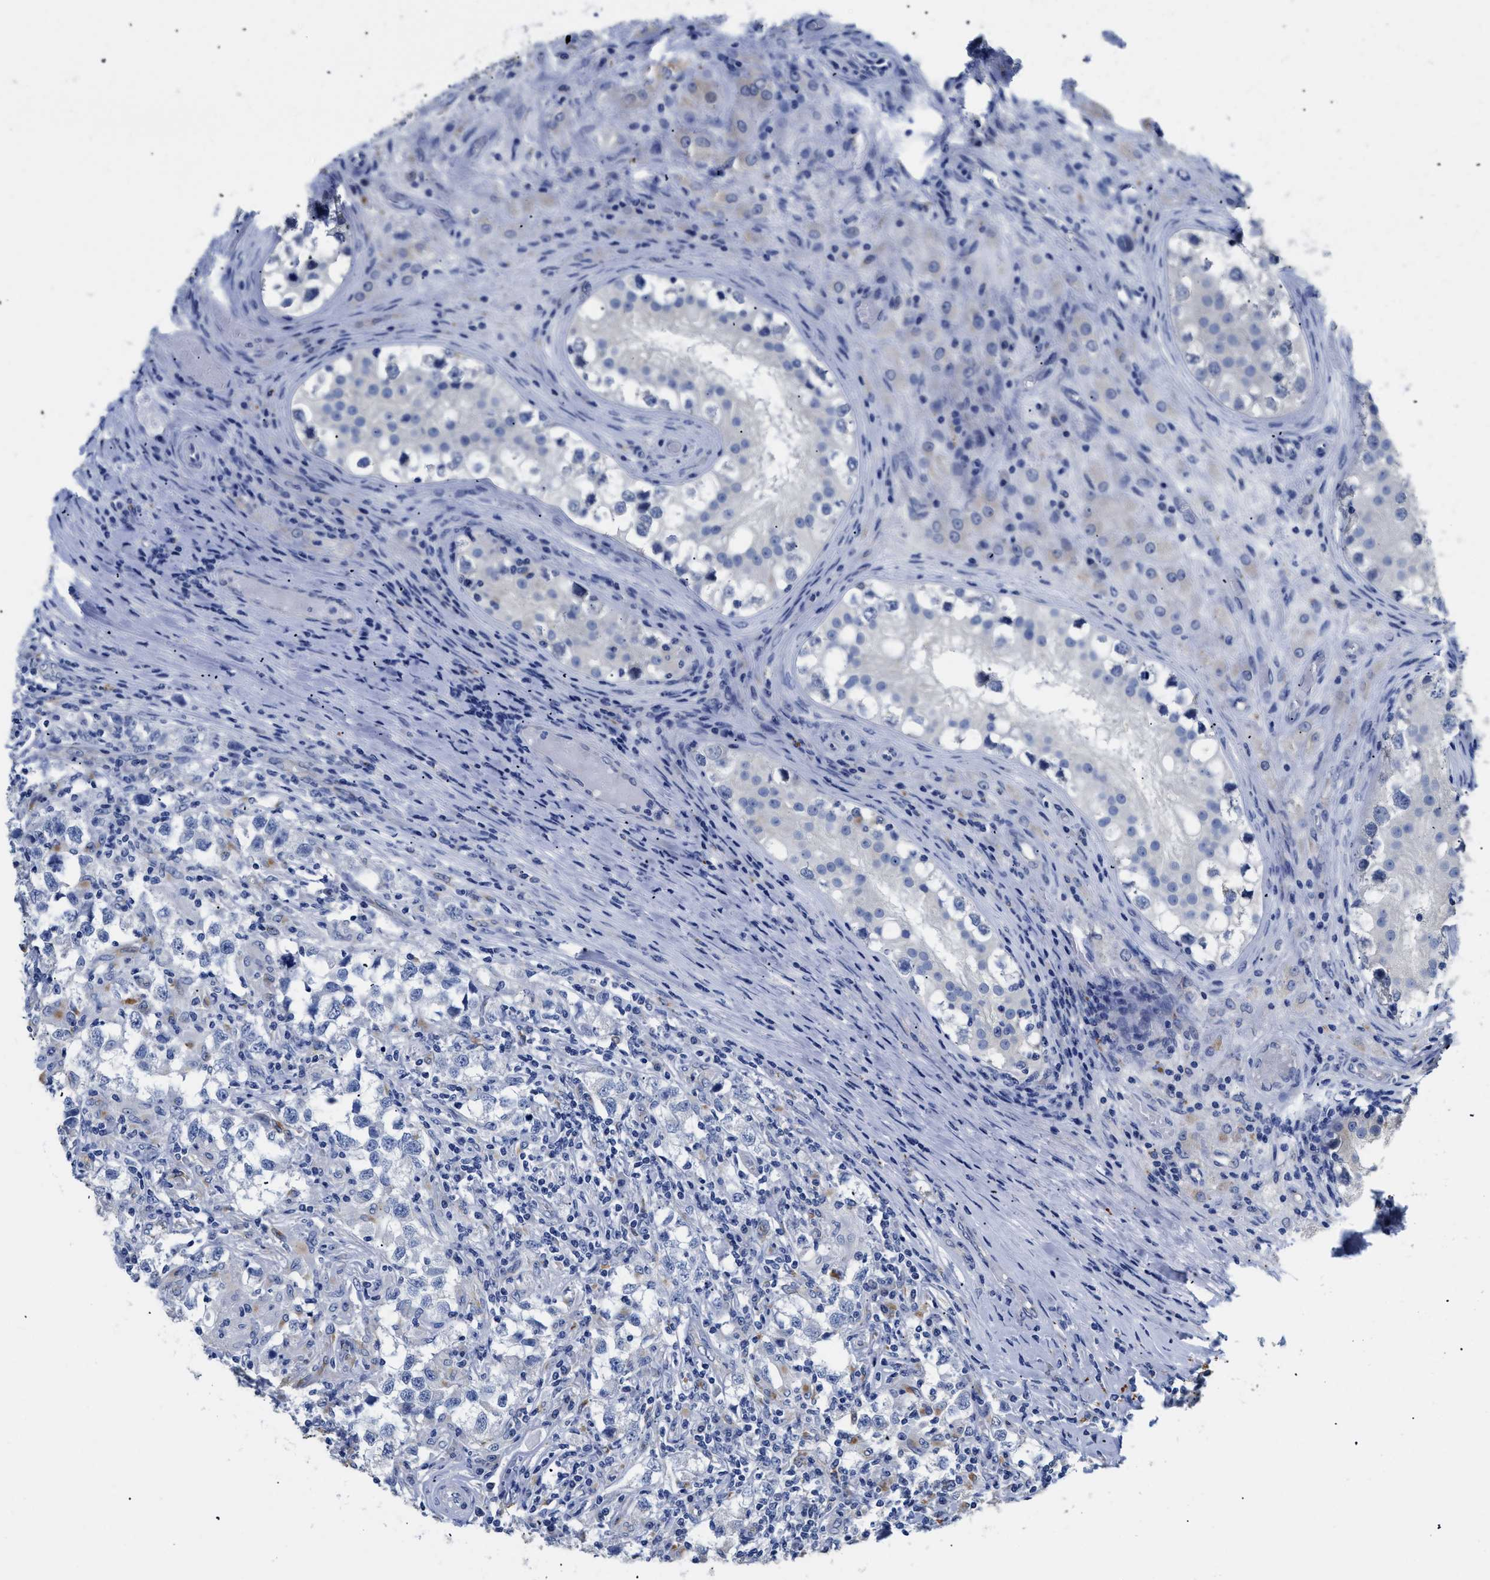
{"staining": {"intensity": "negative", "quantity": "none", "location": "none"}, "tissue": "testis cancer", "cell_type": "Tumor cells", "image_type": "cancer", "snomed": [{"axis": "morphology", "description": "Carcinoma, Embryonal, NOS"}, {"axis": "topography", "description": "Testis"}], "caption": "IHC histopathology image of testis embryonal carcinoma stained for a protein (brown), which reveals no positivity in tumor cells.", "gene": "APOBEC2", "patient": {"sex": "male", "age": 21}}